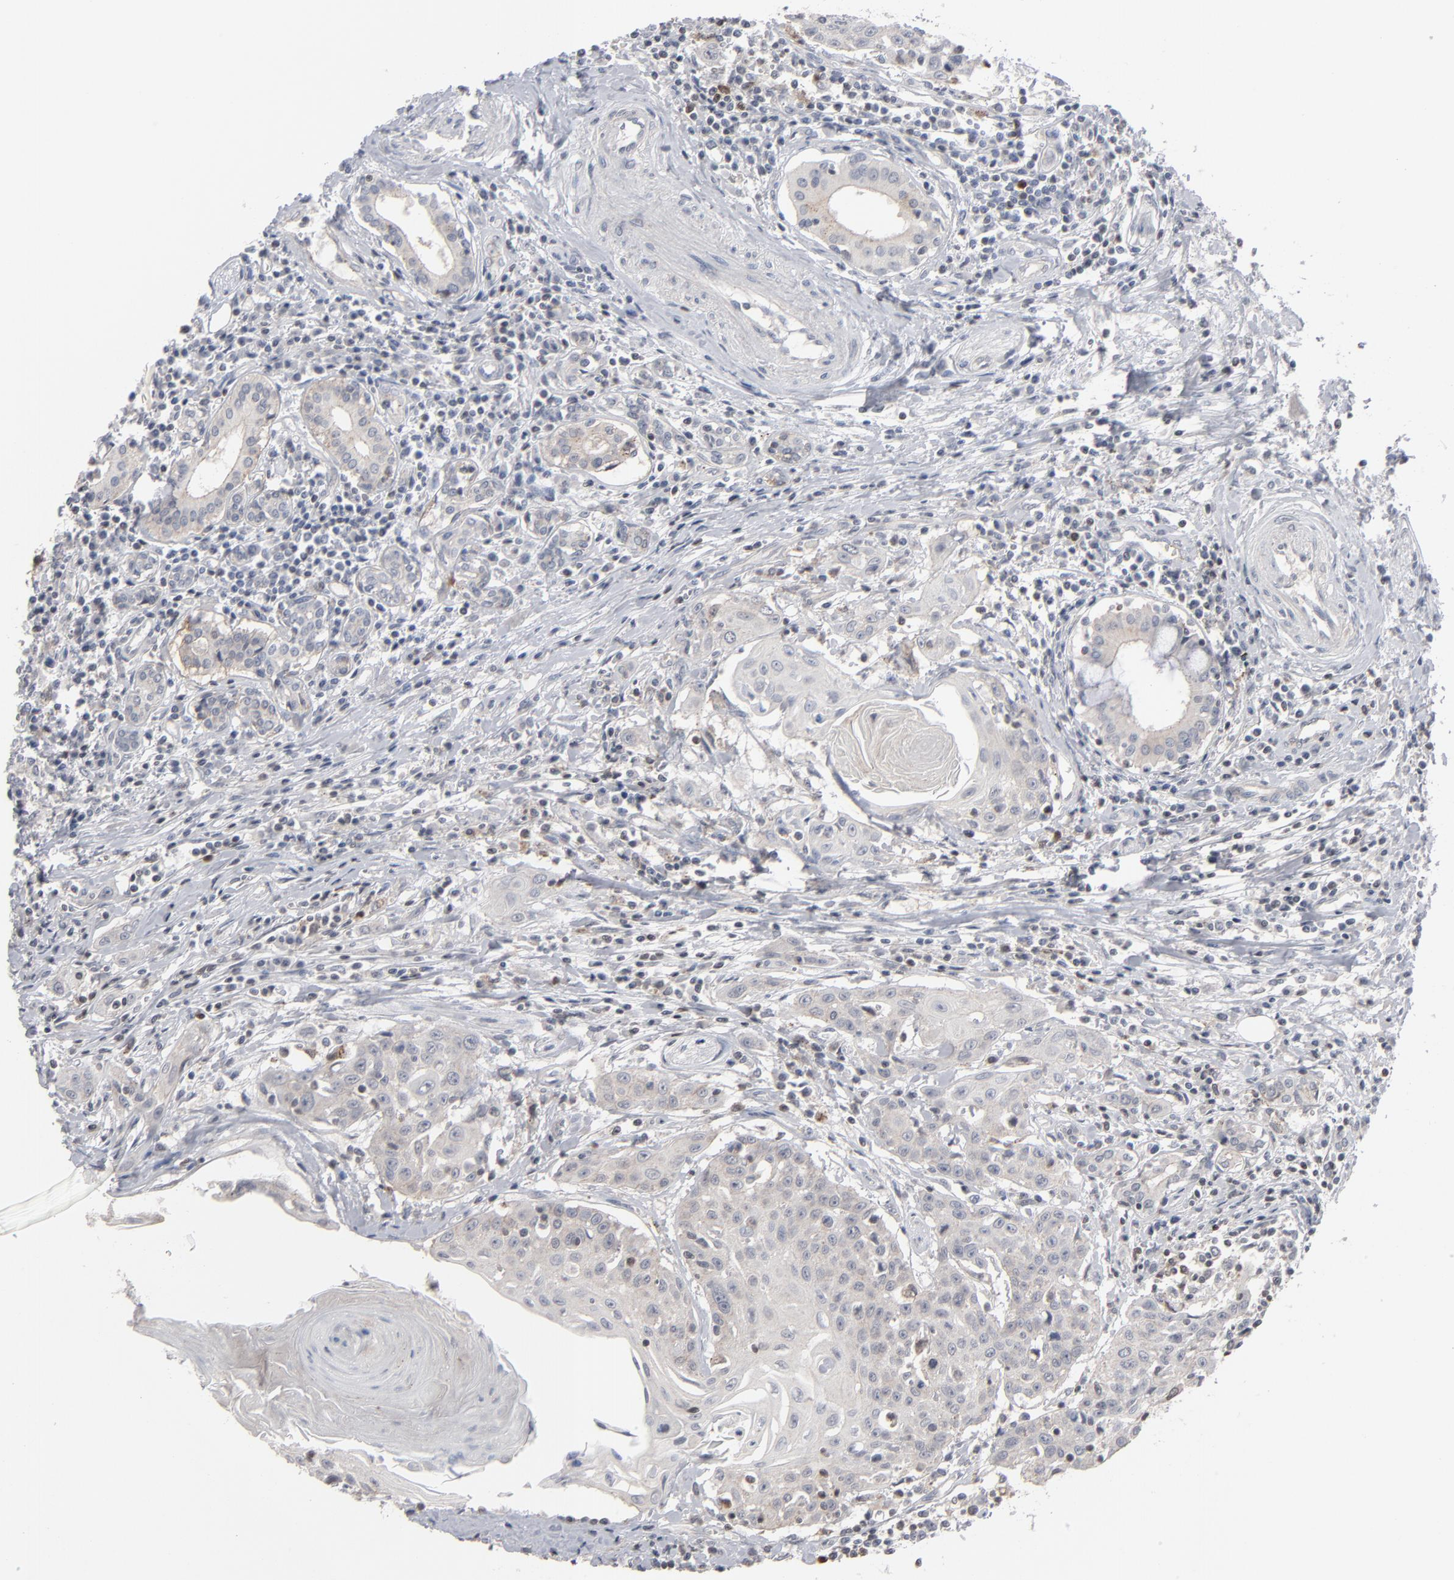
{"staining": {"intensity": "weak", "quantity": ">75%", "location": "cytoplasmic/membranous"}, "tissue": "head and neck cancer", "cell_type": "Tumor cells", "image_type": "cancer", "snomed": [{"axis": "morphology", "description": "Squamous cell carcinoma, NOS"}, {"axis": "morphology", "description": "Squamous cell carcinoma, metastatic, NOS"}, {"axis": "topography", "description": "Lymph node"}, {"axis": "topography", "description": "Salivary gland"}, {"axis": "topography", "description": "Head-Neck"}], "caption": "Protein positivity by IHC exhibits weak cytoplasmic/membranous positivity in approximately >75% of tumor cells in head and neck cancer (squamous cell carcinoma).", "gene": "STAT4", "patient": {"sex": "female", "age": 74}}